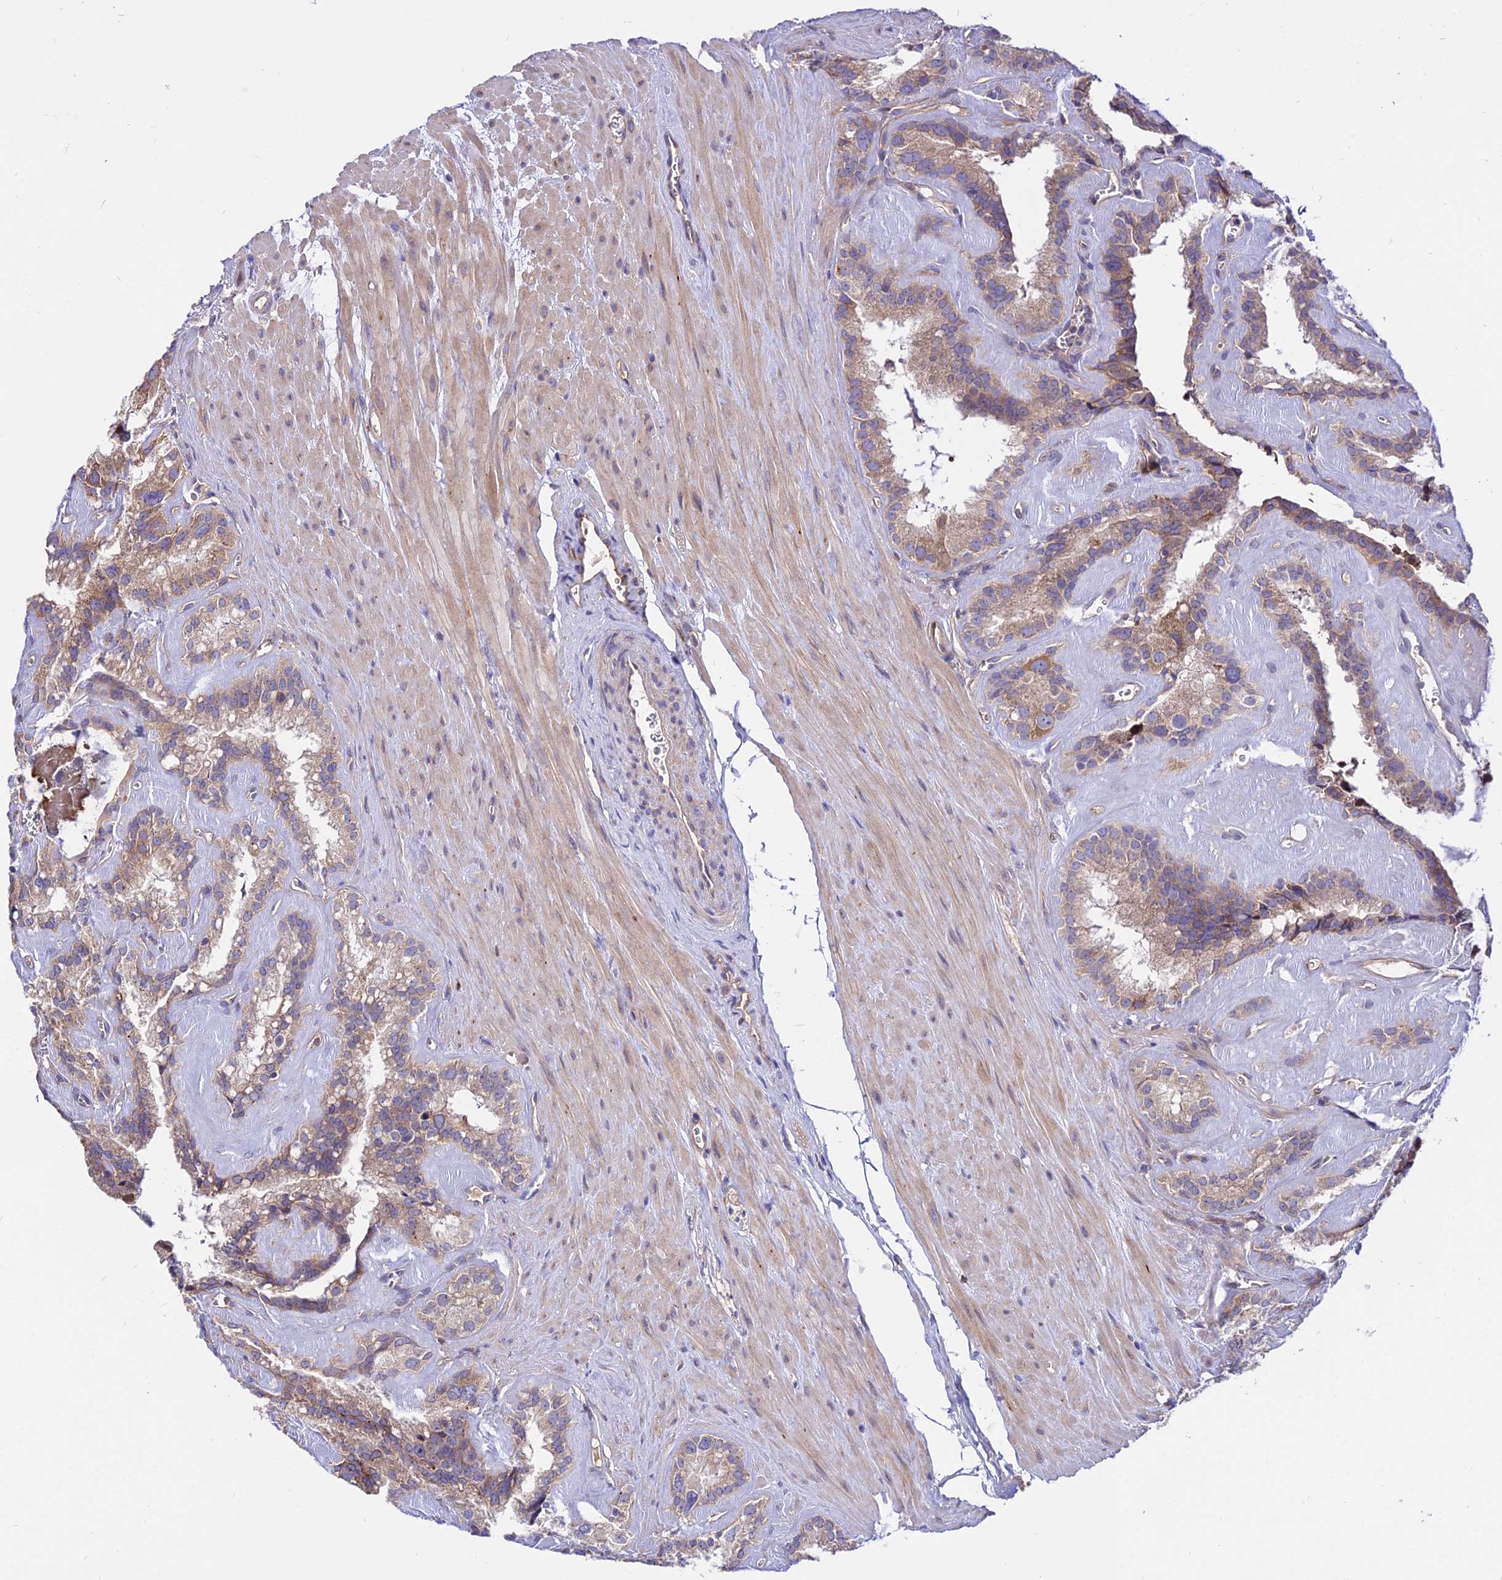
{"staining": {"intensity": "weak", "quantity": "25%-75%", "location": "cytoplasmic/membranous"}, "tissue": "seminal vesicle", "cell_type": "Glandular cells", "image_type": "normal", "snomed": [{"axis": "morphology", "description": "Normal tissue, NOS"}, {"axis": "topography", "description": "Prostate"}, {"axis": "topography", "description": "Seminal veicle"}], "caption": "Benign seminal vesicle reveals weak cytoplasmic/membranous staining in about 25%-75% of glandular cells, visualized by immunohistochemistry.", "gene": "CDC37L1", "patient": {"sex": "male", "age": 59}}